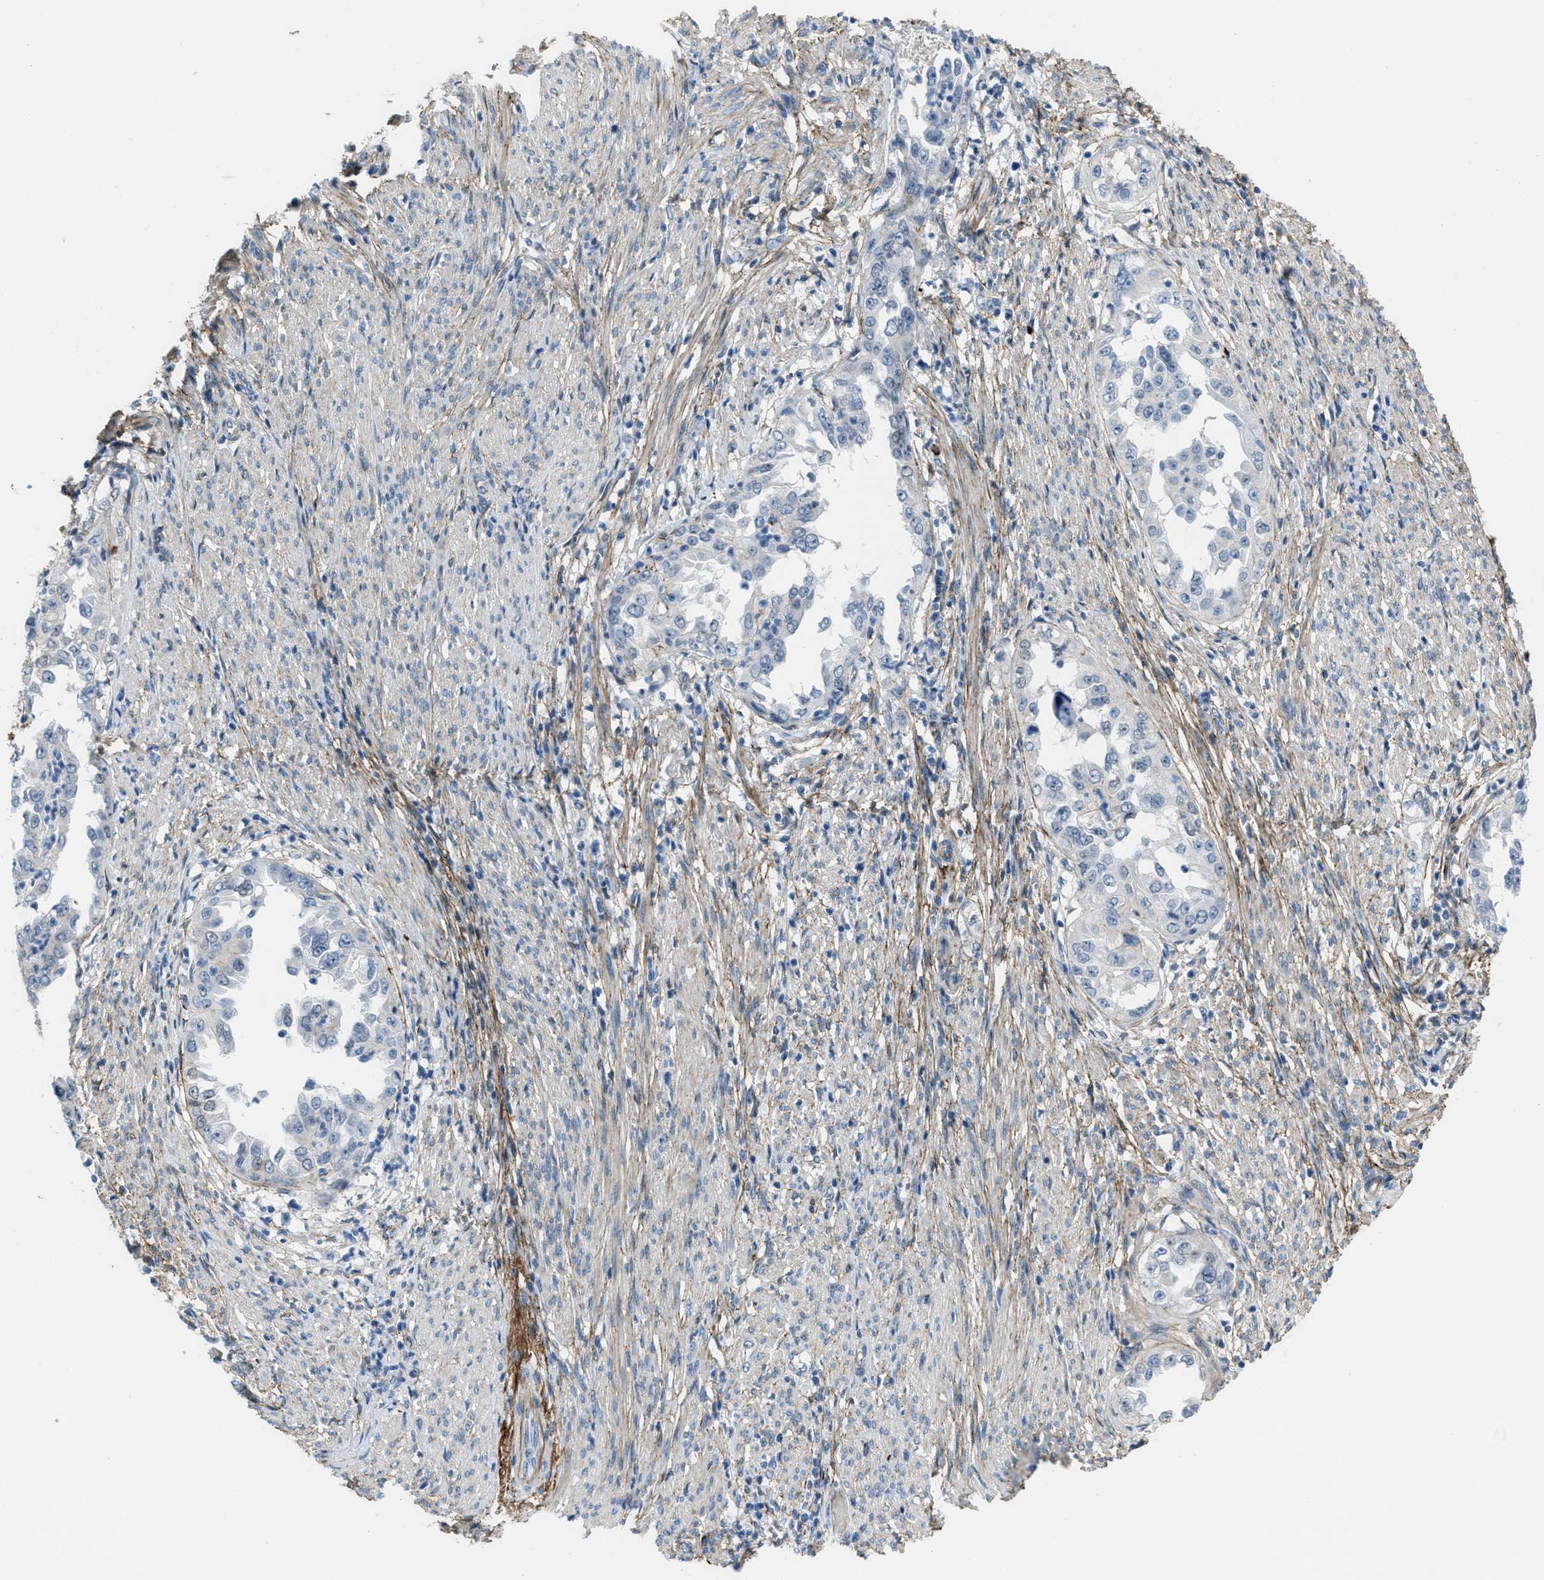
{"staining": {"intensity": "negative", "quantity": "none", "location": "none"}, "tissue": "endometrial cancer", "cell_type": "Tumor cells", "image_type": "cancer", "snomed": [{"axis": "morphology", "description": "Adenocarcinoma, NOS"}, {"axis": "topography", "description": "Endometrium"}], "caption": "Immunohistochemical staining of human endometrial adenocarcinoma displays no significant positivity in tumor cells.", "gene": "FBN1", "patient": {"sex": "female", "age": 85}}